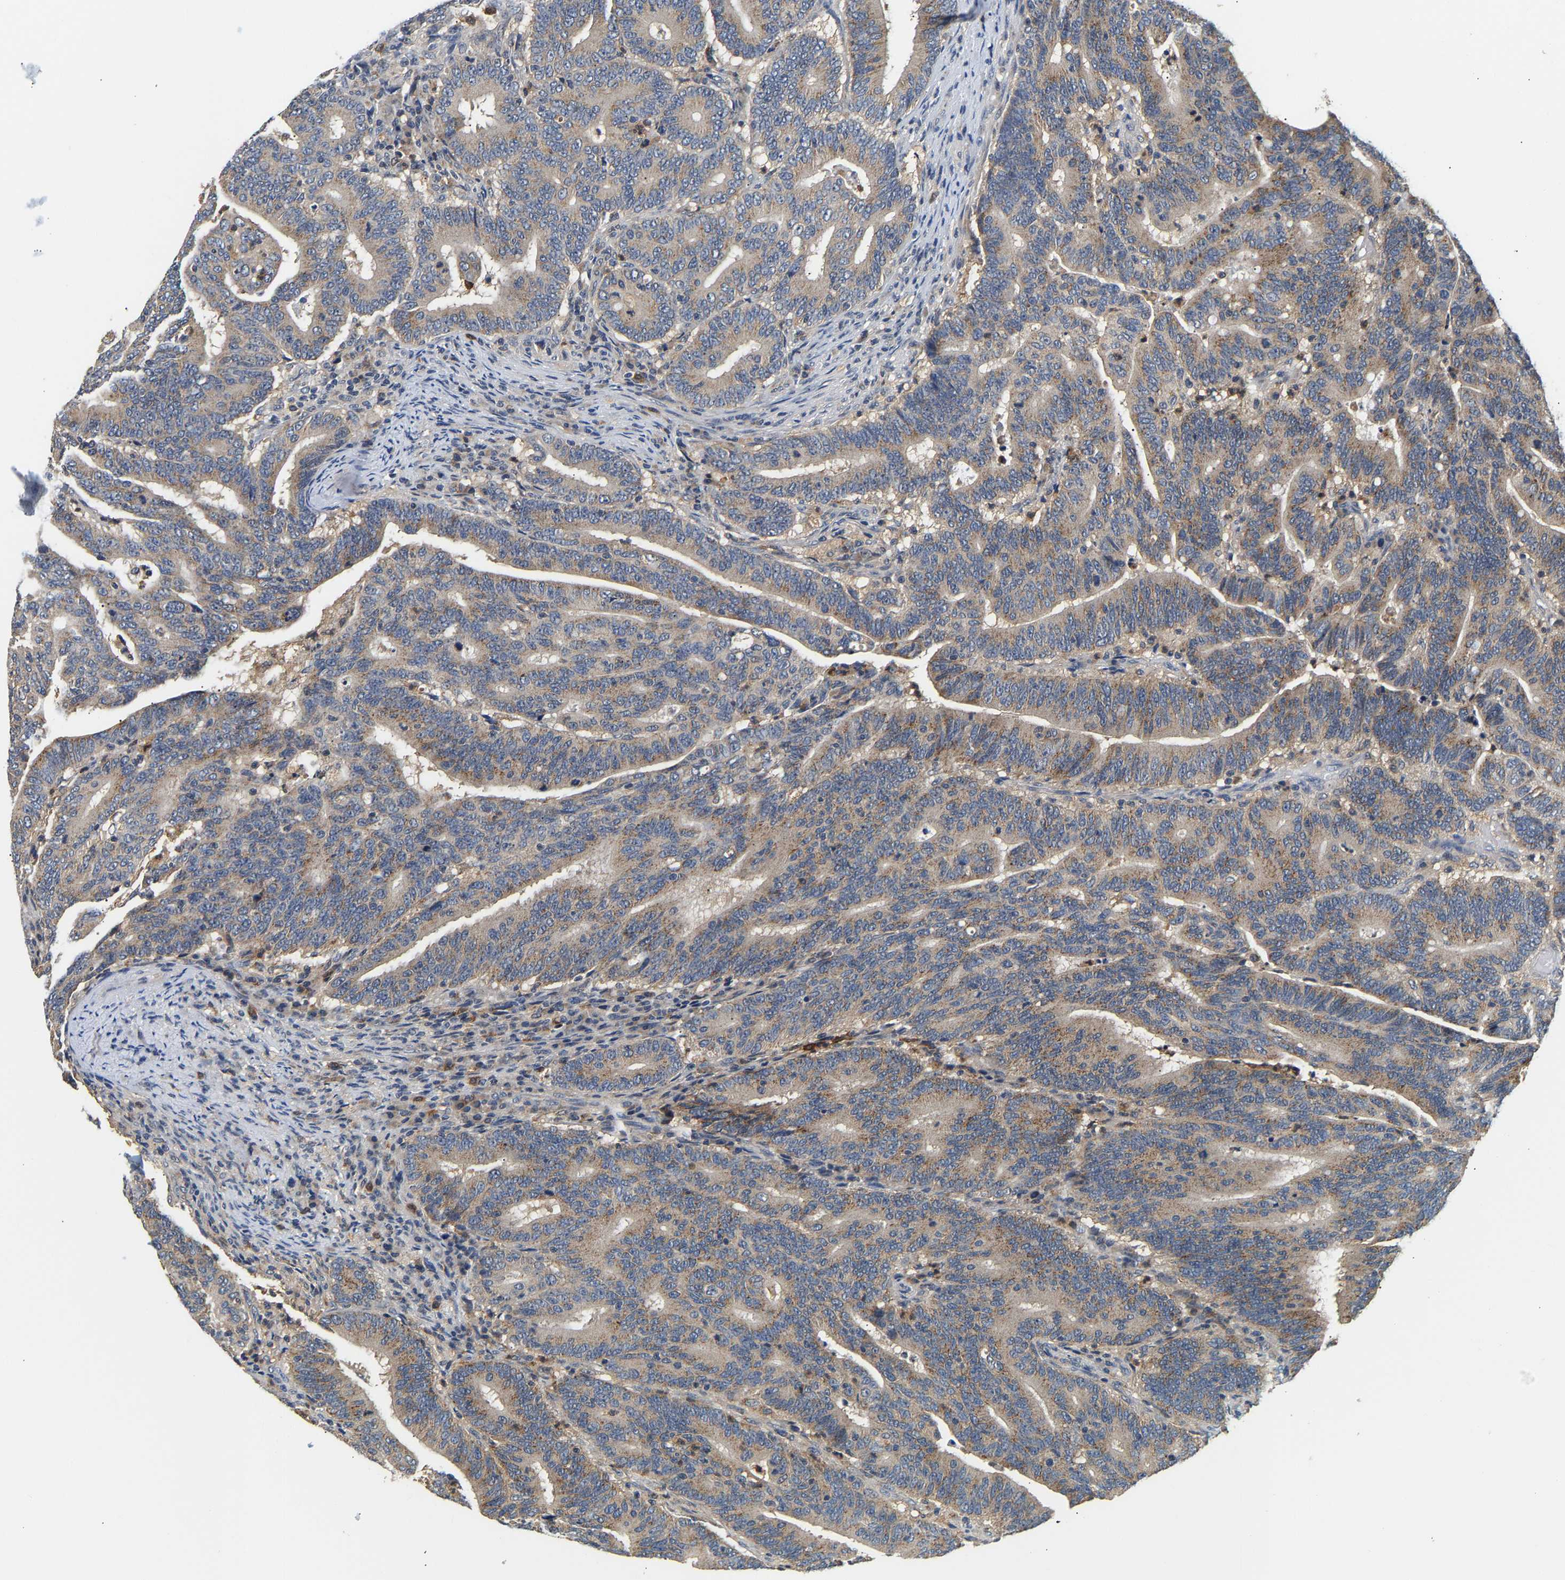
{"staining": {"intensity": "moderate", "quantity": "25%-75%", "location": "cytoplasmic/membranous"}, "tissue": "colorectal cancer", "cell_type": "Tumor cells", "image_type": "cancer", "snomed": [{"axis": "morphology", "description": "Adenocarcinoma, NOS"}, {"axis": "topography", "description": "Colon"}], "caption": "This micrograph demonstrates colorectal cancer stained with immunohistochemistry to label a protein in brown. The cytoplasmic/membranous of tumor cells show moderate positivity for the protein. Nuclei are counter-stained blue.", "gene": "PPID", "patient": {"sex": "female", "age": 66}}